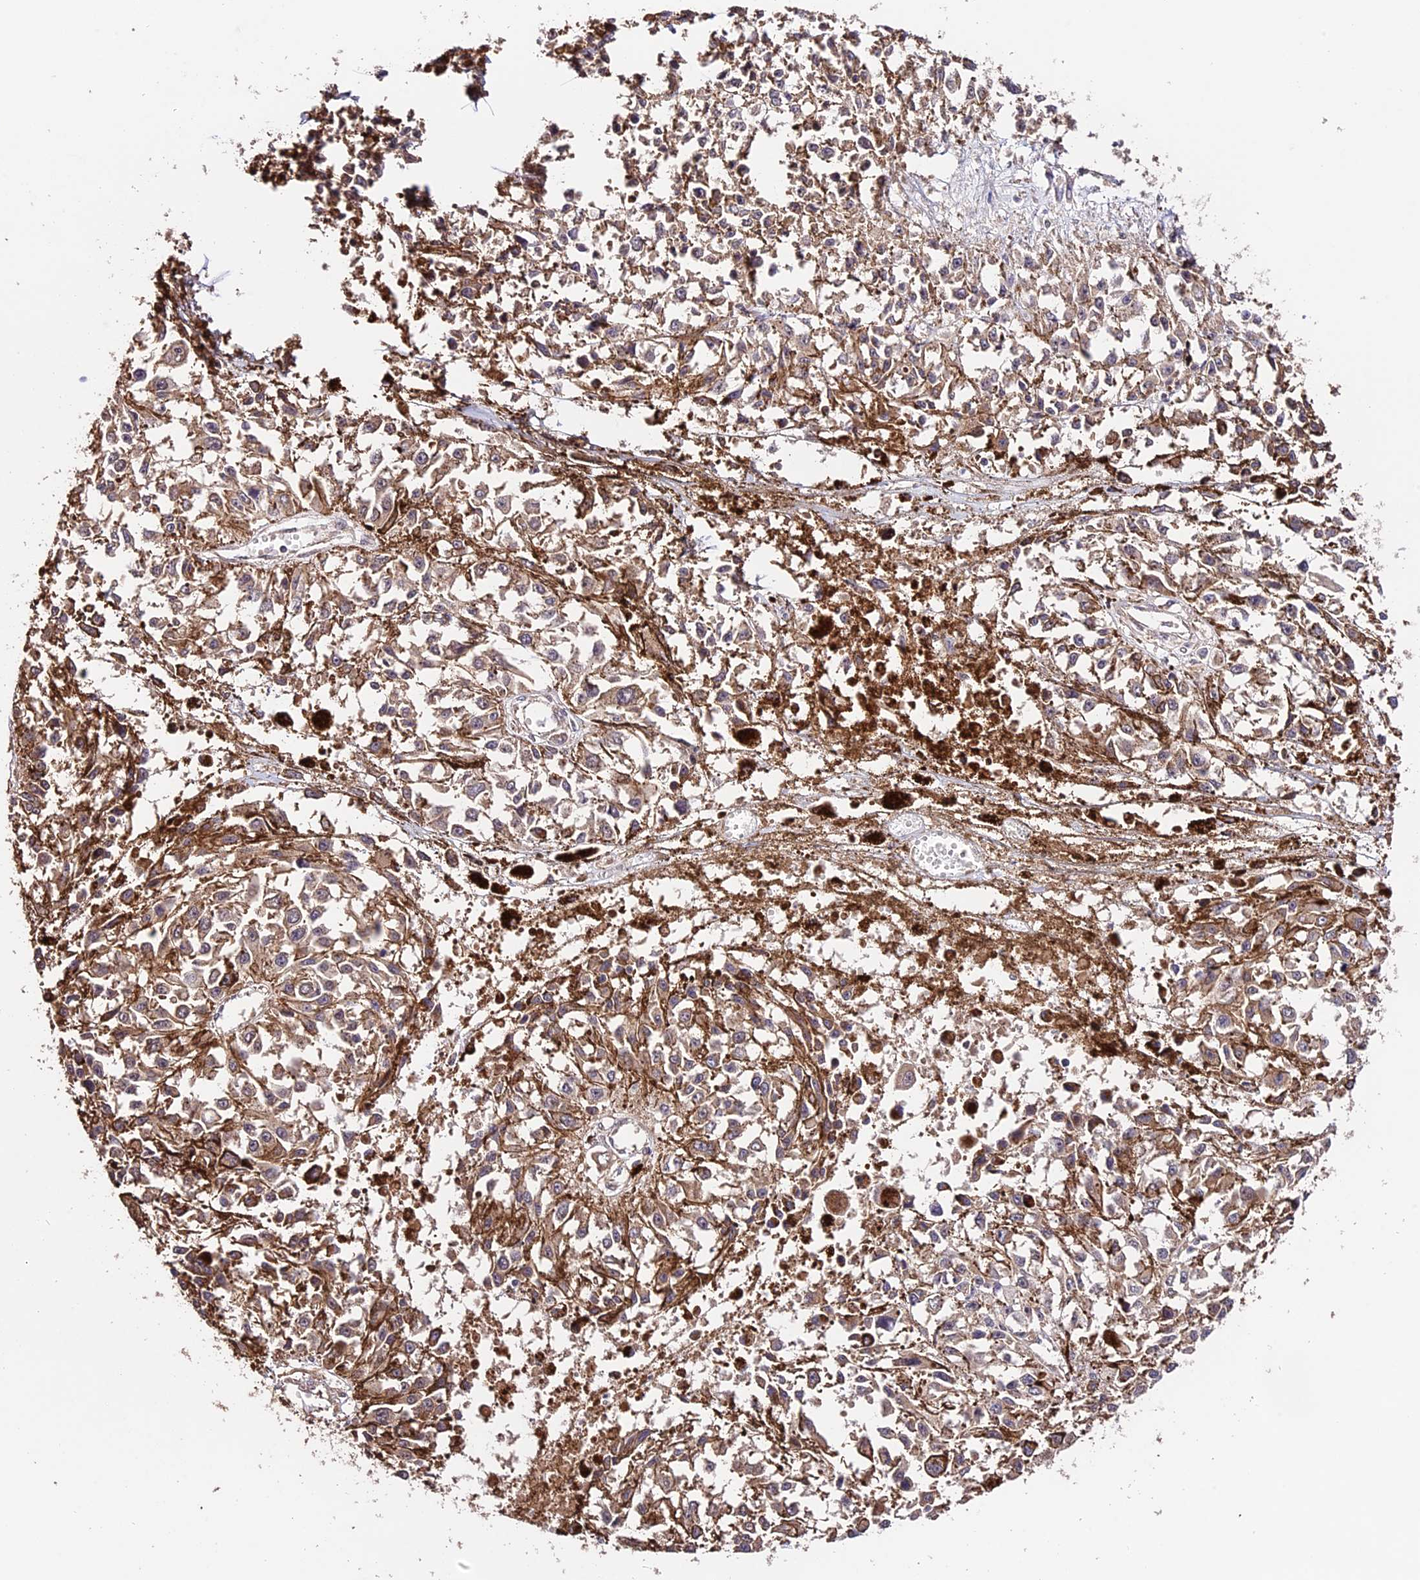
{"staining": {"intensity": "weak", "quantity": ">75%", "location": "cytoplasmic/membranous"}, "tissue": "melanoma", "cell_type": "Tumor cells", "image_type": "cancer", "snomed": [{"axis": "morphology", "description": "Malignant melanoma, Metastatic site"}, {"axis": "topography", "description": "Lymph node"}], "caption": "DAB immunohistochemical staining of human melanoma reveals weak cytoplasmic/membranous protein expression in approximately >75% of tumor cells. The staining is performed using DAB (3,3'-diaminobenzidine) brown chromogen to label protein expression. The nuclei are counter-stained blue using hematoxylin.", "gene": "CES3", "patient": {"sex": "male", "age": 59}}